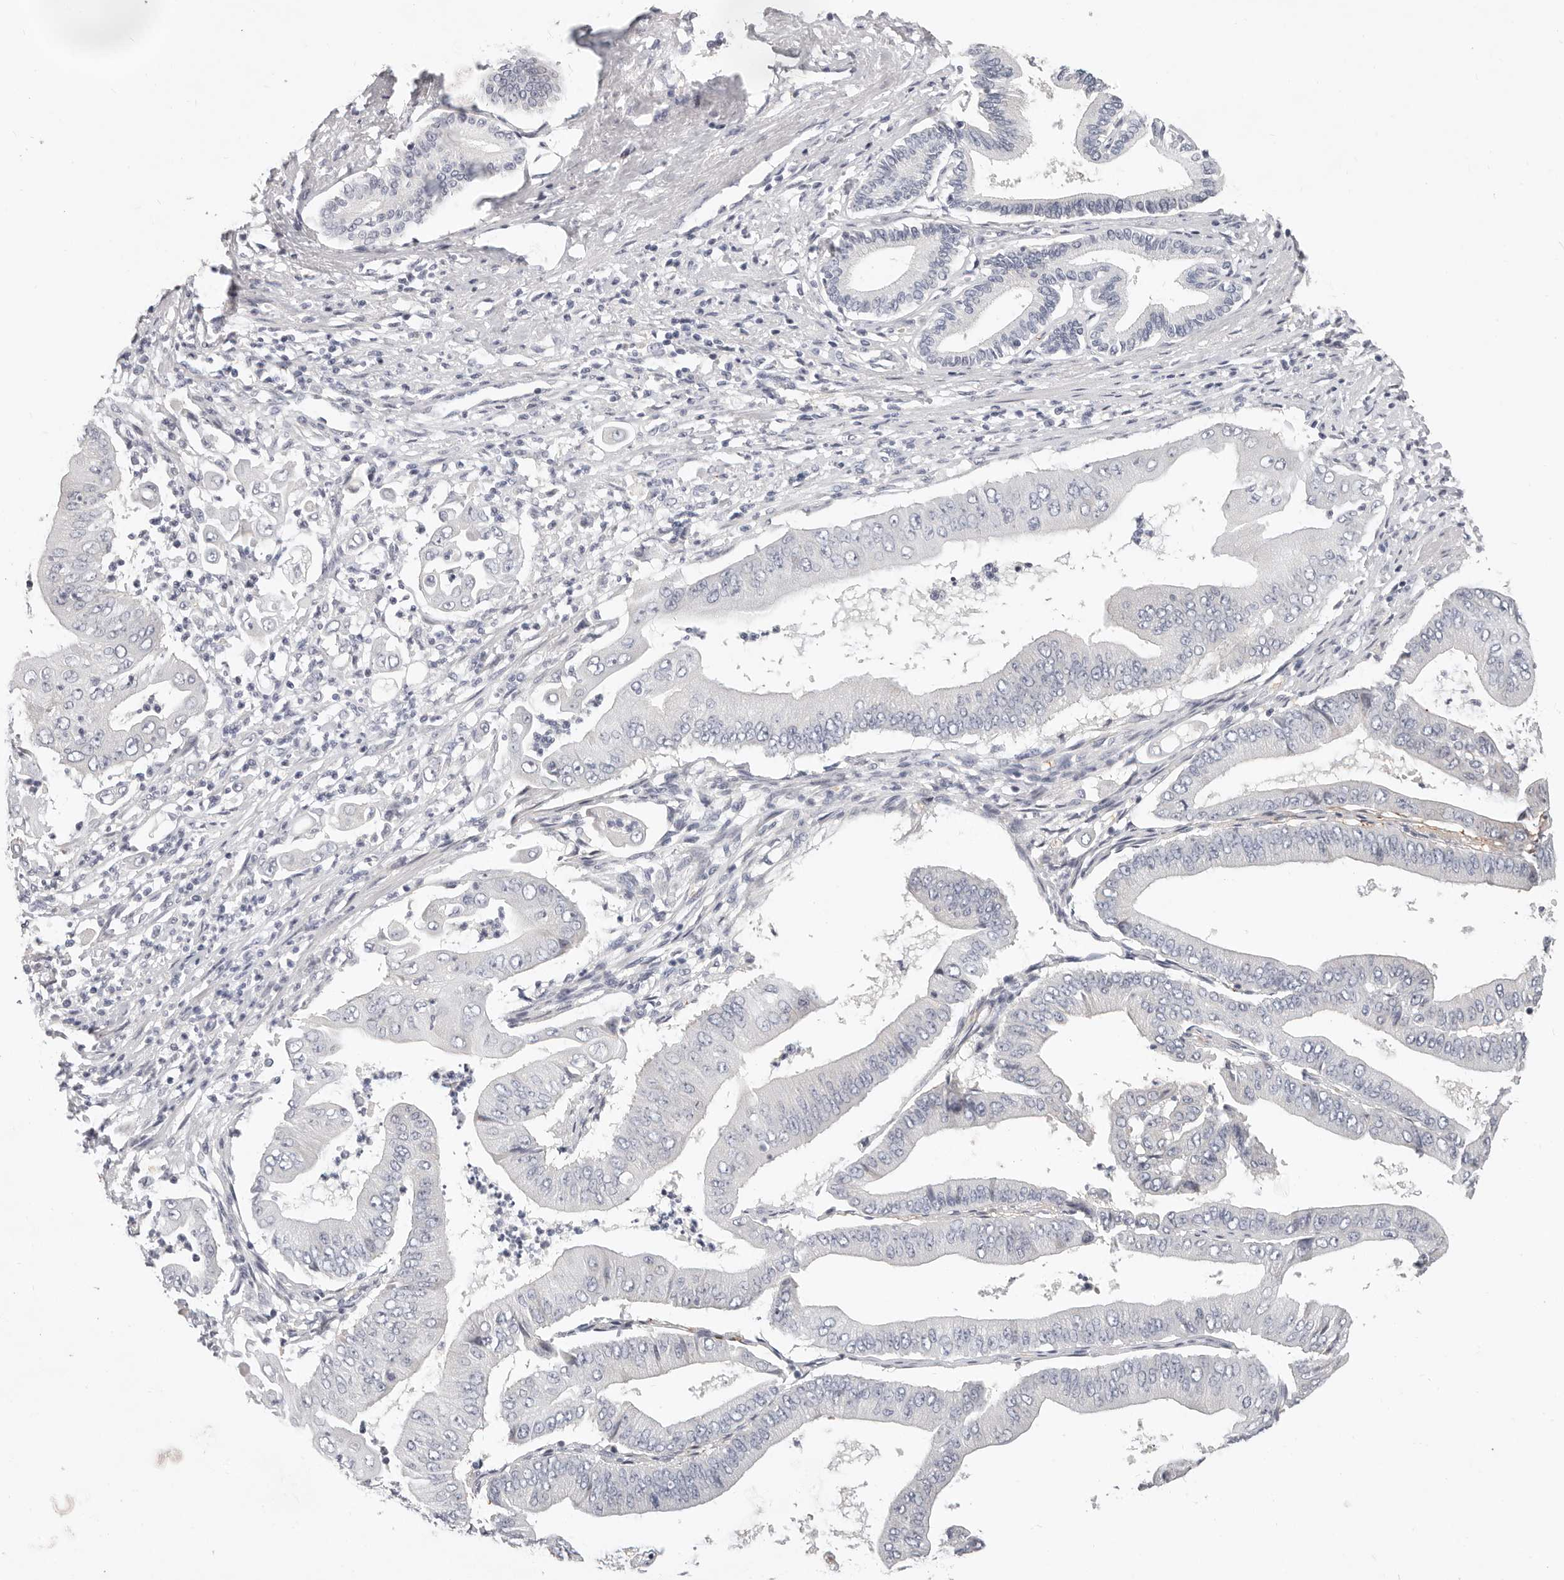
{"staining": {"intensity": "negative", "quantity": "none", "location": "none"}, "tissue": "pancreatic cancer", "cell_type": "Tumor cells", "image_type": "cancer", "snomed": [{"axis": "morphology", "description": "Adenocarcinoma, NOS"}, {"axis": "topography", "description": "Pancreas"}], "caption": "Tumor cells show no significant protein staining in adenocarcinoma (pancreatic). (DAB immunohistochemistry, high magnification).", "gene": "TMEM63B", "patient": {"sex": "female", "age": 77}}